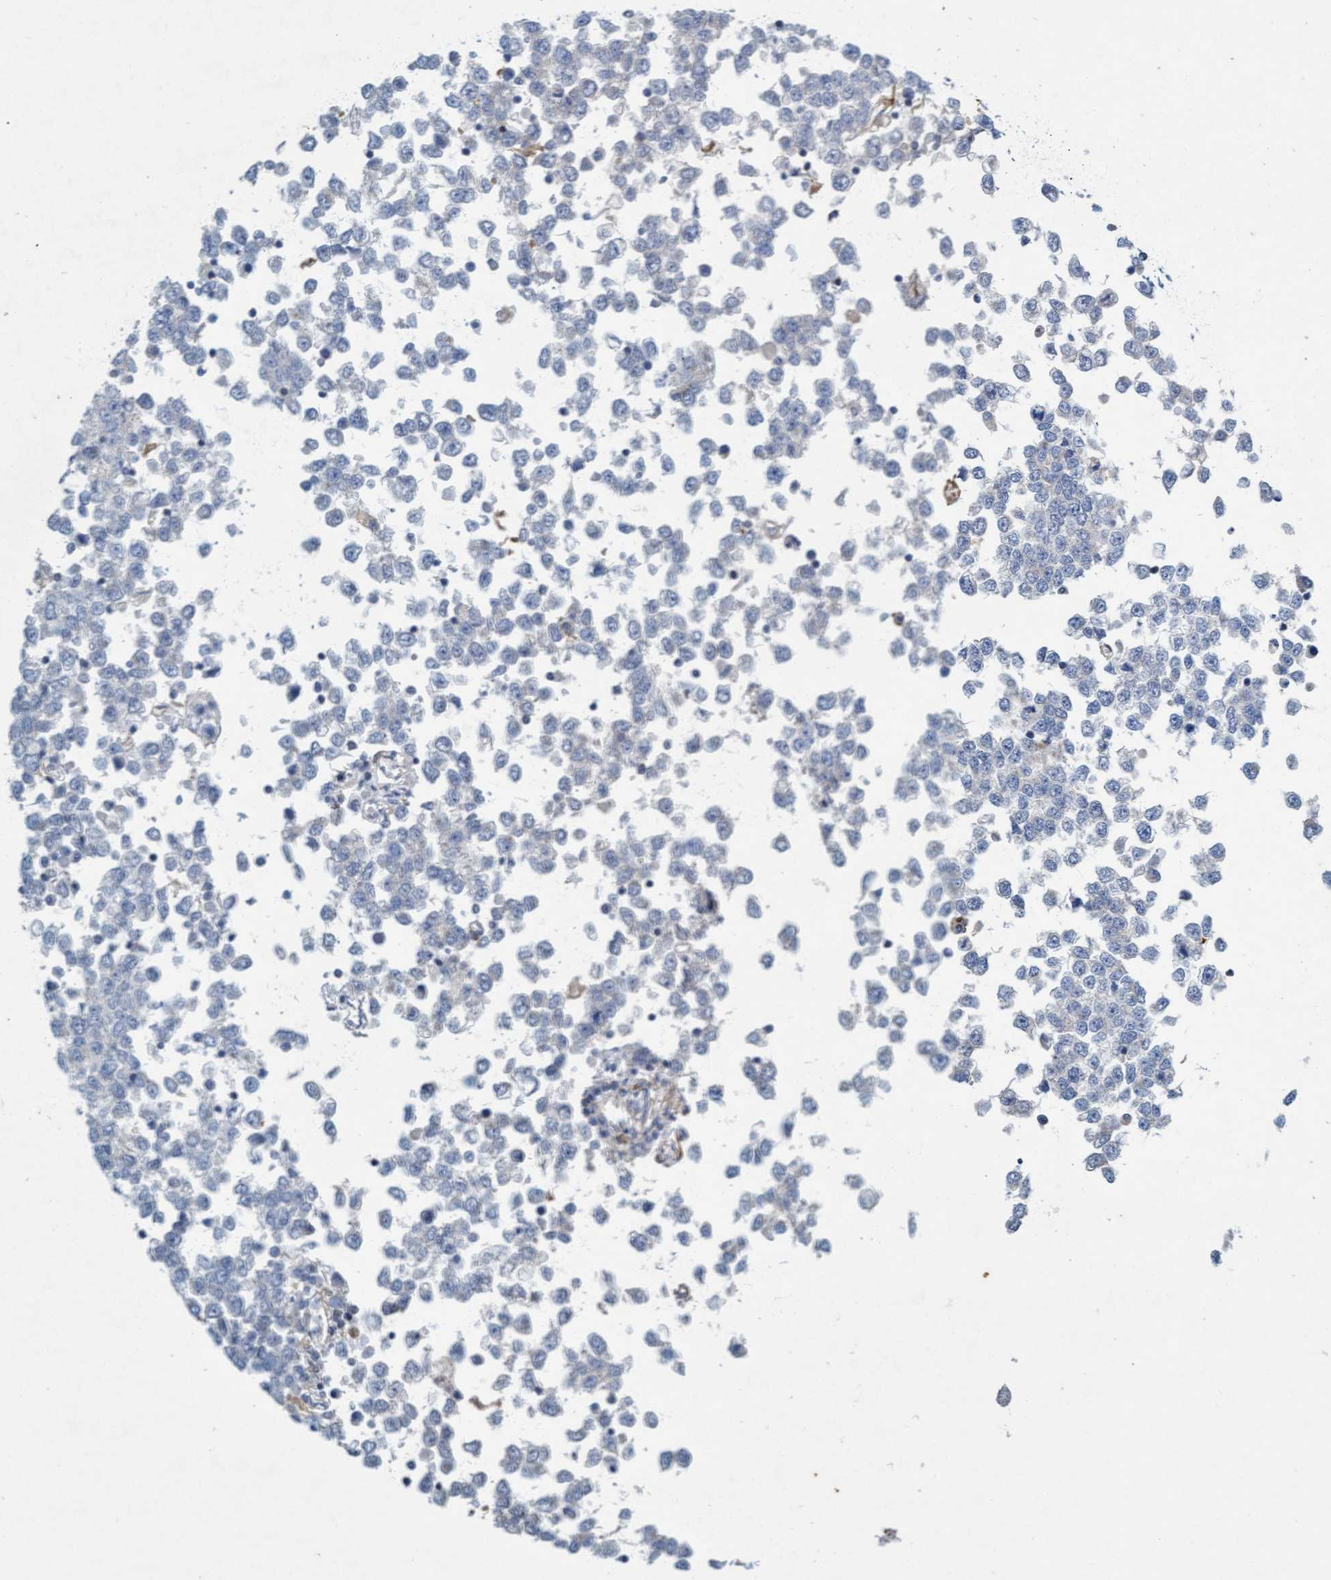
{"staining": {"intensity": "negative", "quantity": "none", "location": "none"}, "tissue": "testis cancer", "cell_type": "Tumor cells", "image_type": "cancer", "snomed": [{"axis": "morphology", "description": "Seminoma, NOS"}, {"axis": "topography", "description": "Testis"}], "caption": "Protein analysis of testis cancer shows no significant positivity in tumor cells.", "gene": "SIGIRR", "patient": {"sex": "male", "age": 65}}